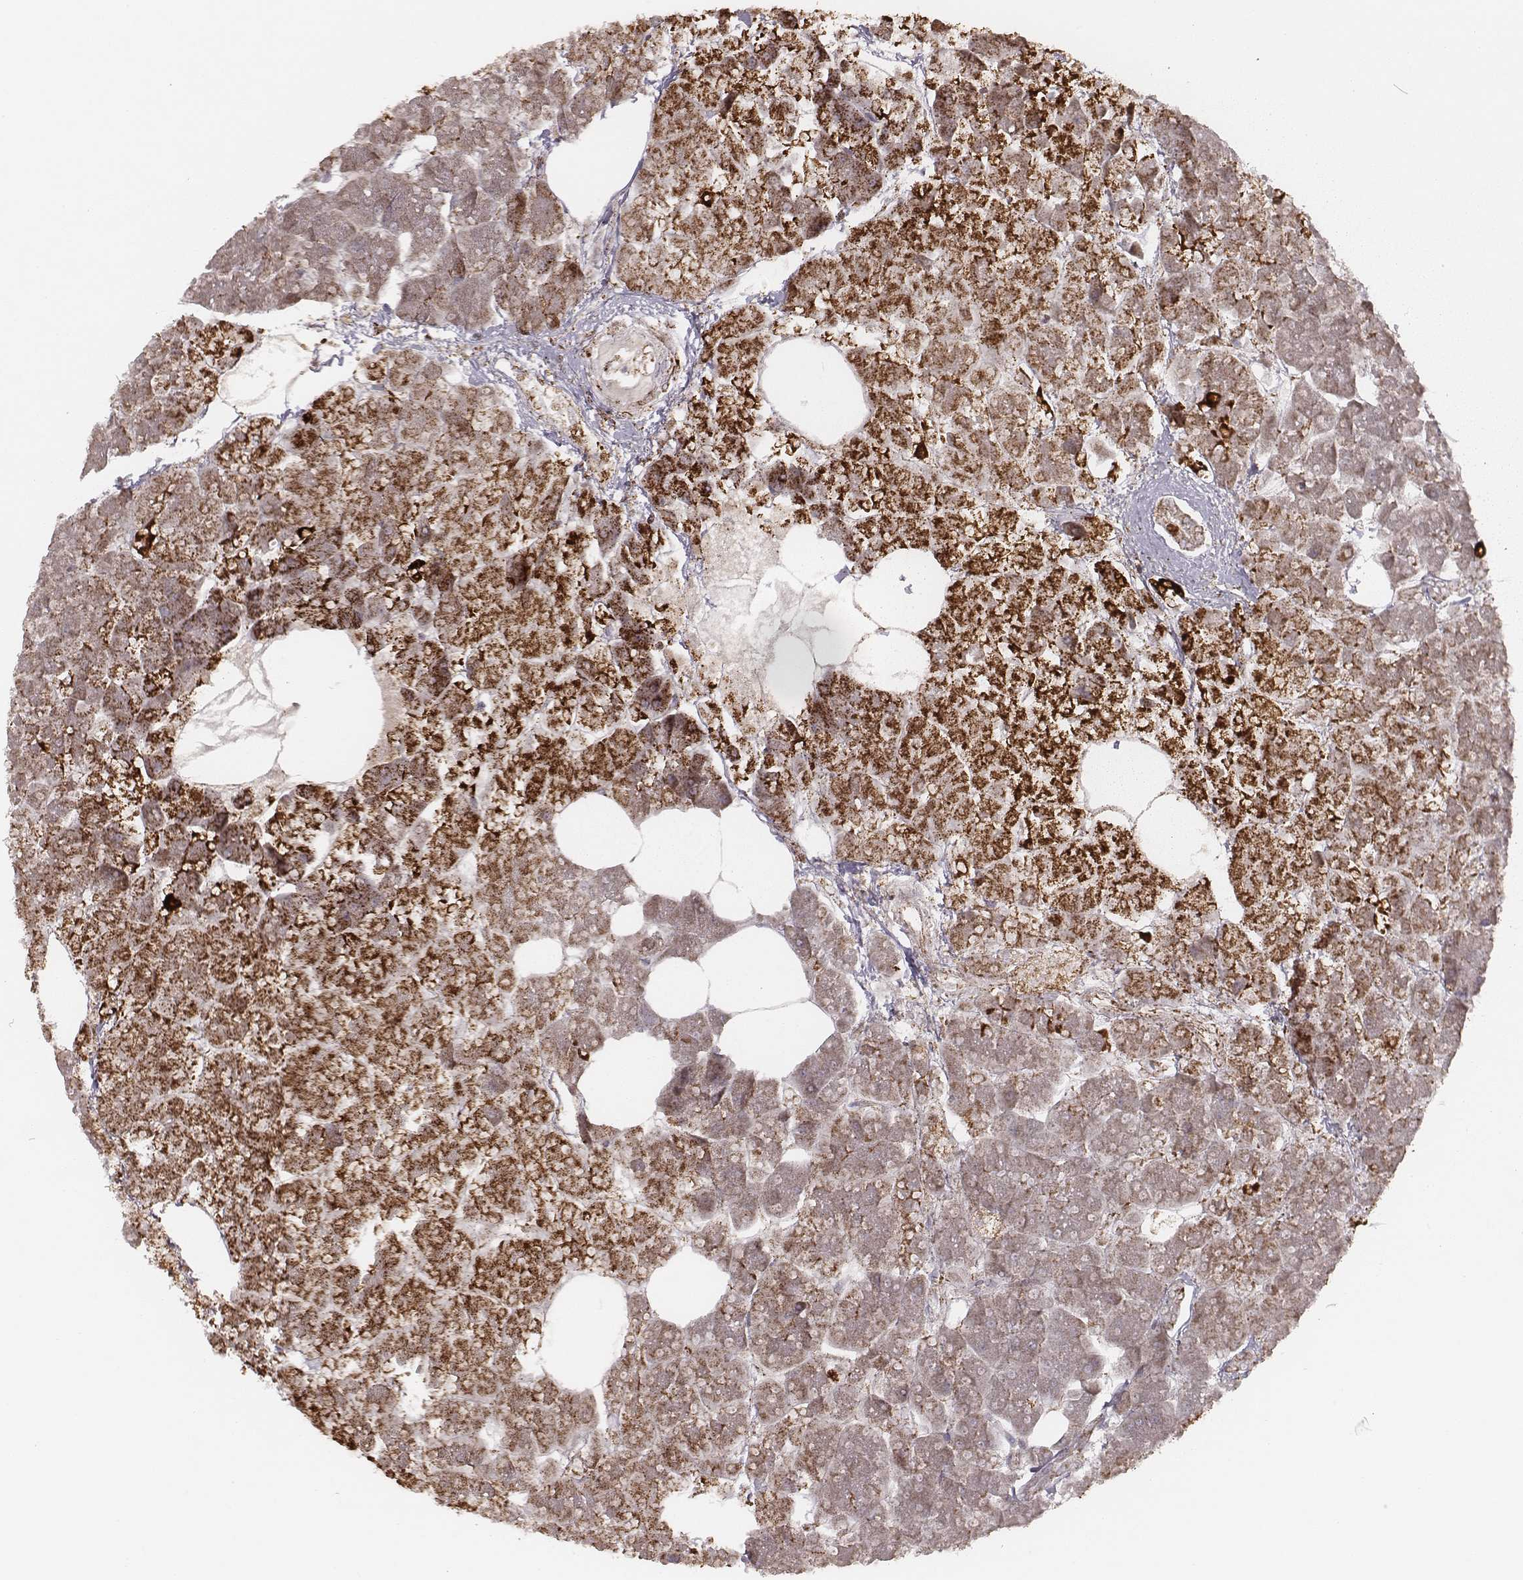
{"staining": {"intensity": "strong", "quantity": ">75%", "location": "cytoplasmic/membranous"}, "tissue": "pancreas", "cell_type": "Exocrine glandular cells", "image_type": "normal", "snomed": [{"axis": "morphology", "description": "Normal tissue, NOS"}, {"axis": "topography", "description": "Adipose tissue"}, {"axis": "topography", "description": "Pancreas"}, {"axis": "topography", "description": "Peripheral nerve tissue"}], "caption": "An image showing strong cytoplasmic/membranous expression in approximately >75% of exocrine glandular cells in normal pancreas, as visualized by brown immunohistochemical staining.", "gene": "TUFM", "patient": {"sex": "female", "age": 58}}